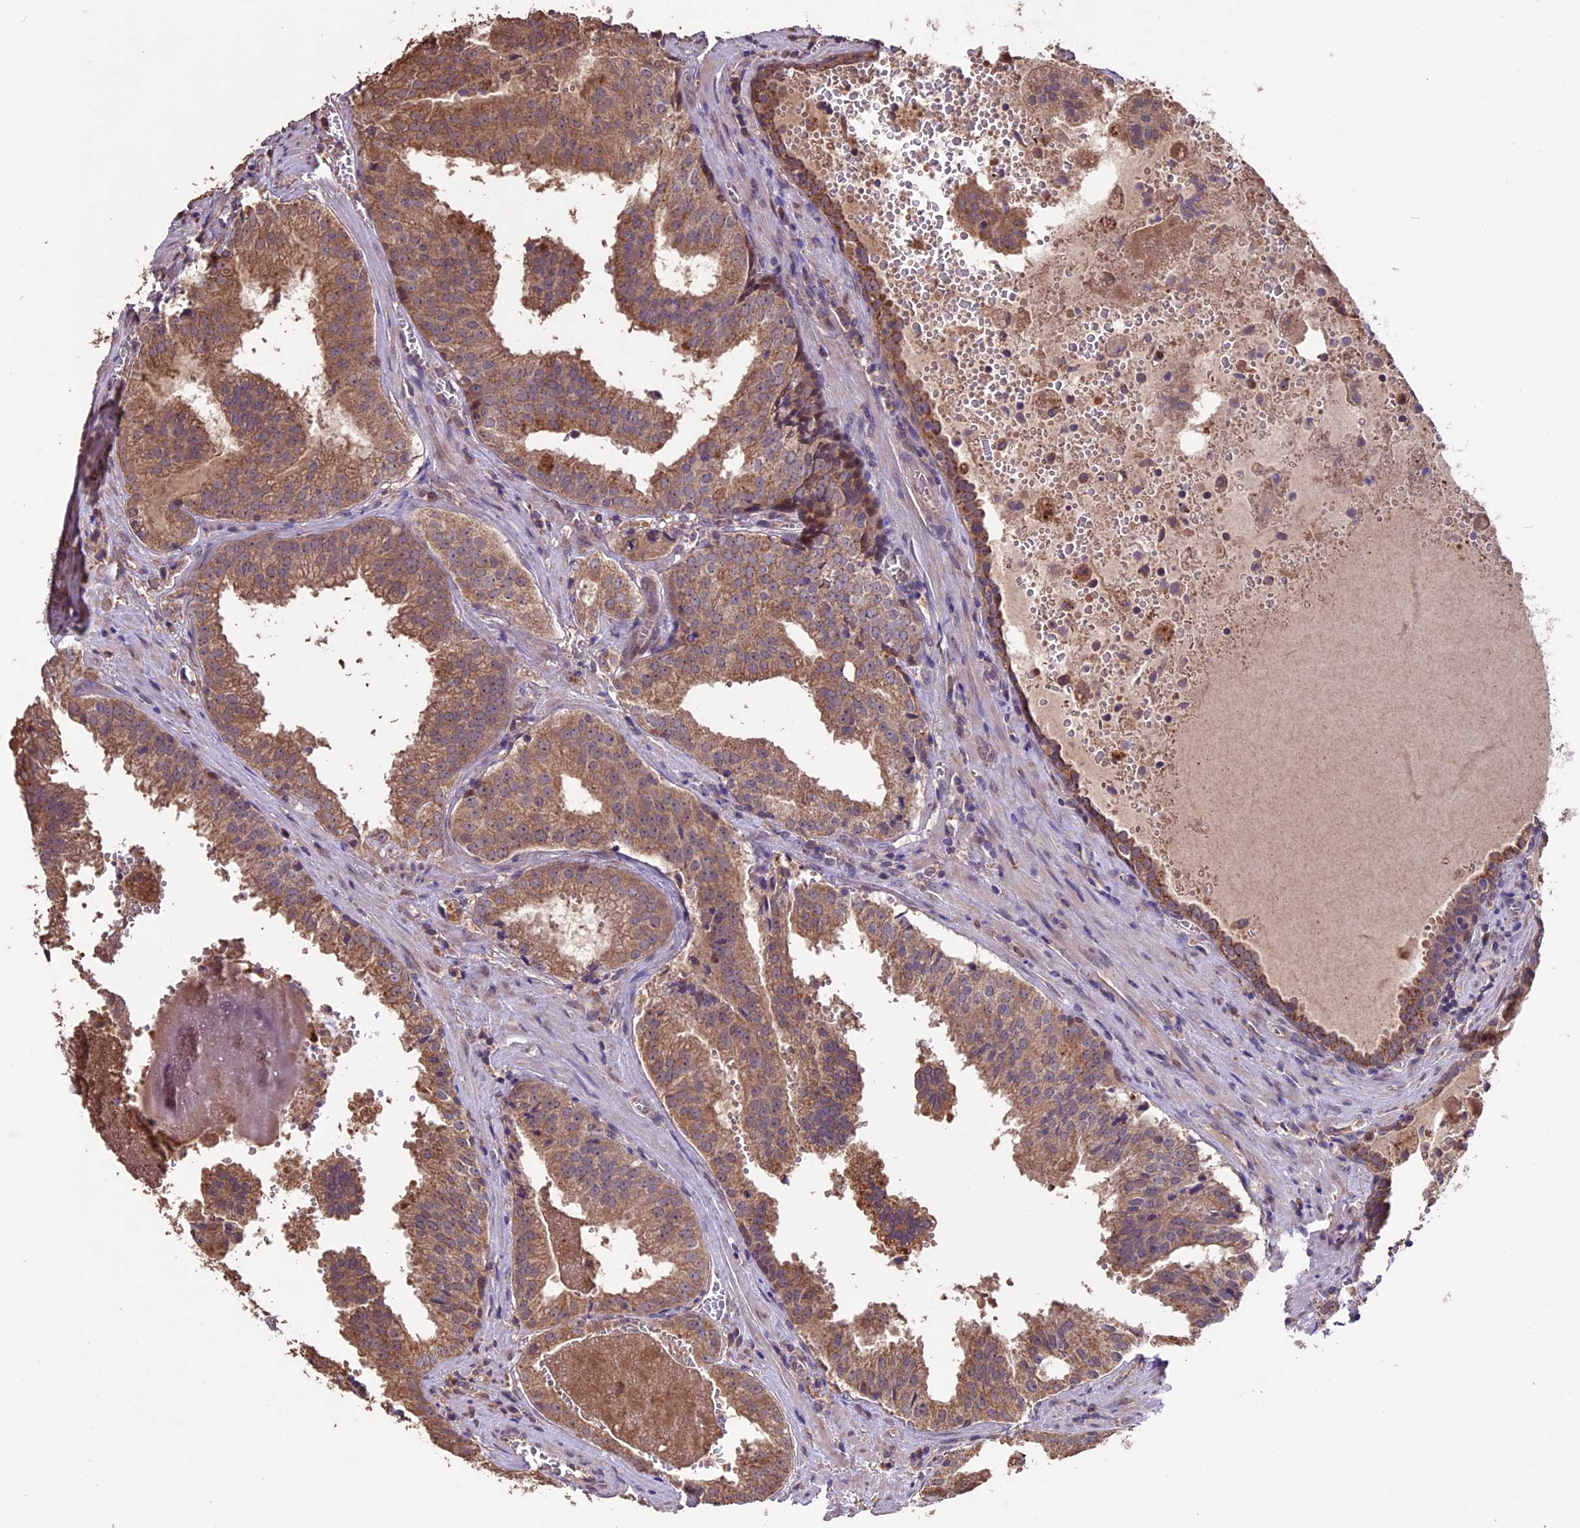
{"staining": {"intensity": "moderate", "quantity": ">75%", "location": "cytoplasmic/membranous"}, "tissue": "prostate cancer", "cell_type": "Tumor cells", "image_type": "cancer", "snomed": [{"axis": "morphology", "description": "Adenocarcinoma, High grade"}, {"axis": "topography", "description": "Prostate"}], "caption": "Moderate cytoplasmic/membranous protein positivity is appreciated in about >75% of tumor cells in adenocarcinoma (high-grade) (prostate).", "gene": "DIS3L", "patient": {"sex": "male", "age": 68}}